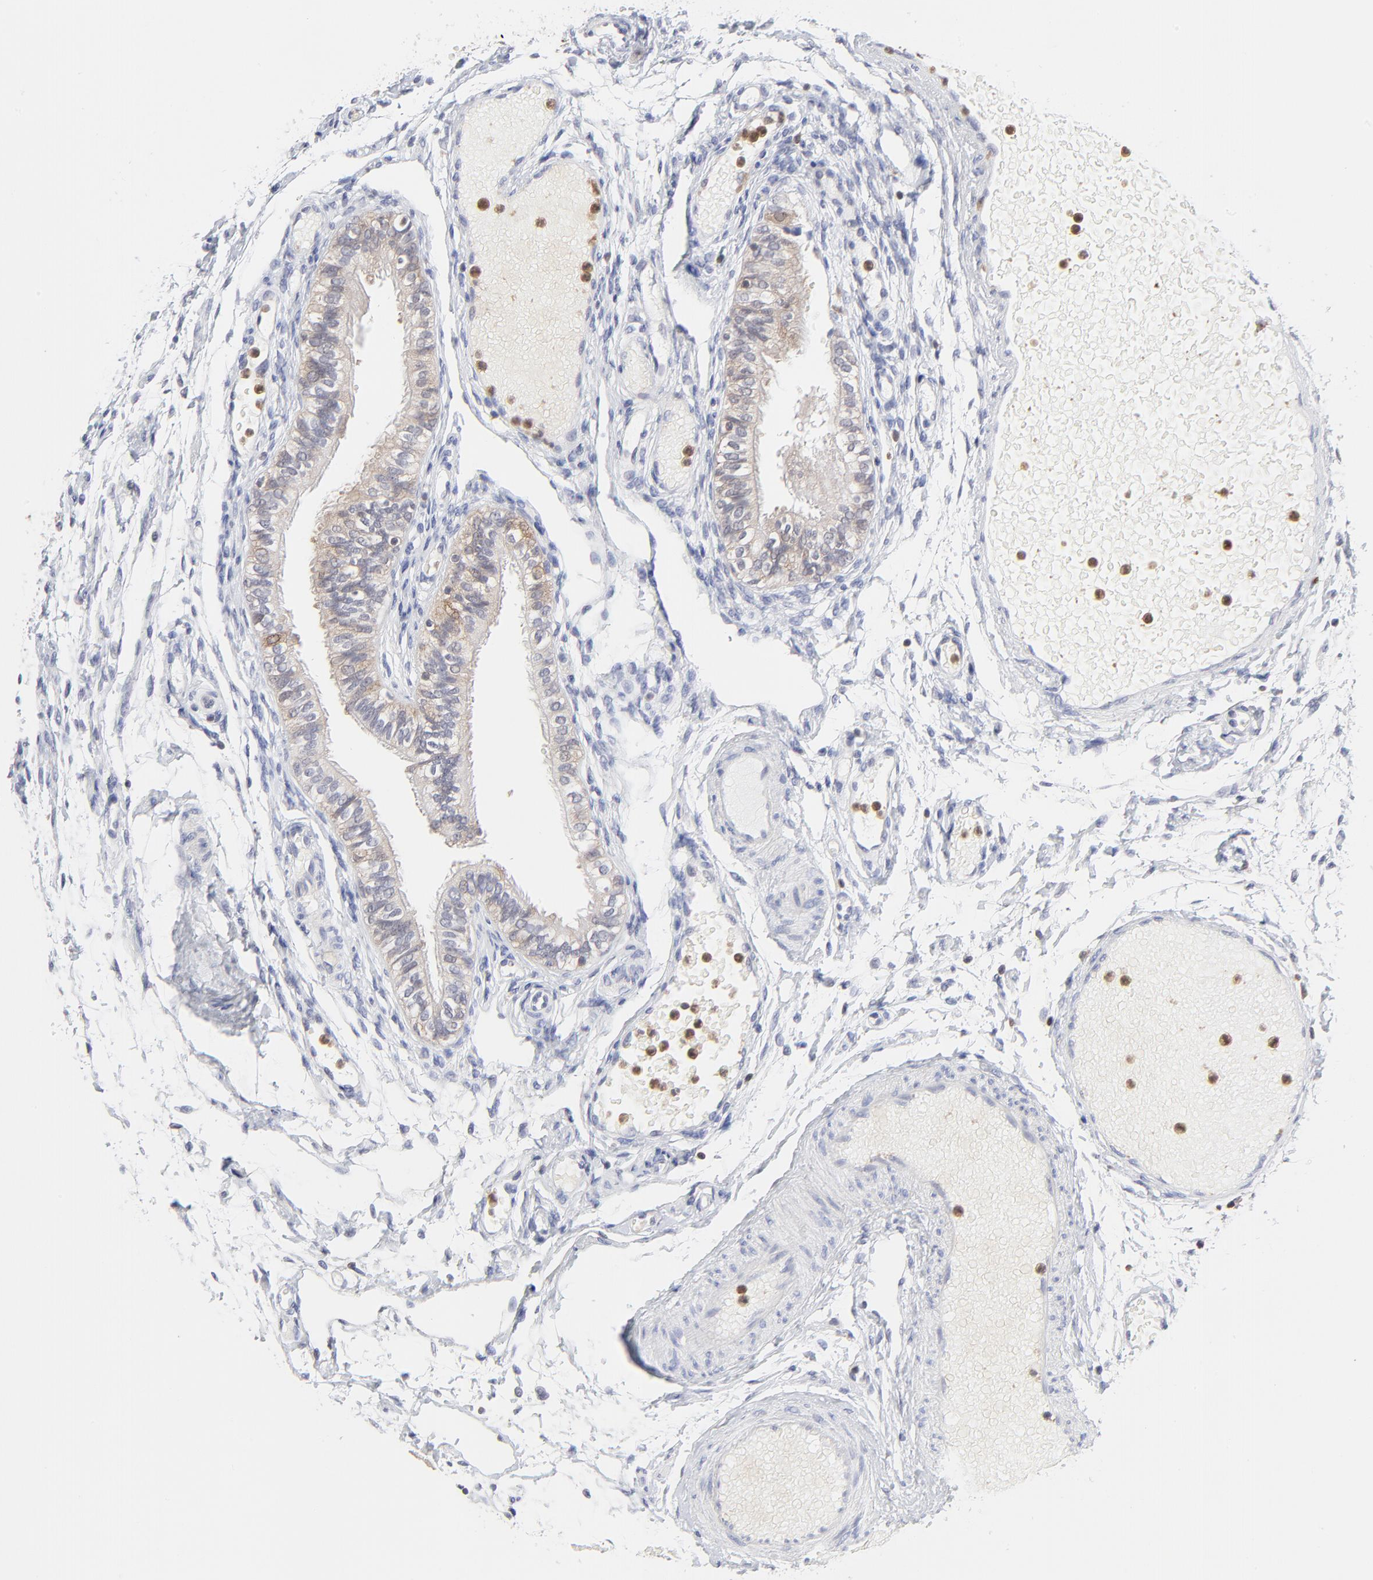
{"staining": {"intensity": "negative", "quantity": "none", "location": "none"}, "tissue": "fallopian tube", "cell_type": "Glandular cells", "image_type": "normal", "snomed": [{"axis": "morphology", "description": "Normal tissue, NOS"}, {"axis": "morphology", "description": "Dermoid, NOS"}, {"axis": "topography", "description": "Fallopian tube"}], "caption": "There is no significant staining in glandular cells of fallopian tube. (Stains: DAB IHC with hematoxylin counter stain, Microscopy: brightfield microscopy at high magnification).", "gene": "CASP3", "patient": {"sex": "female", "age": 33}}